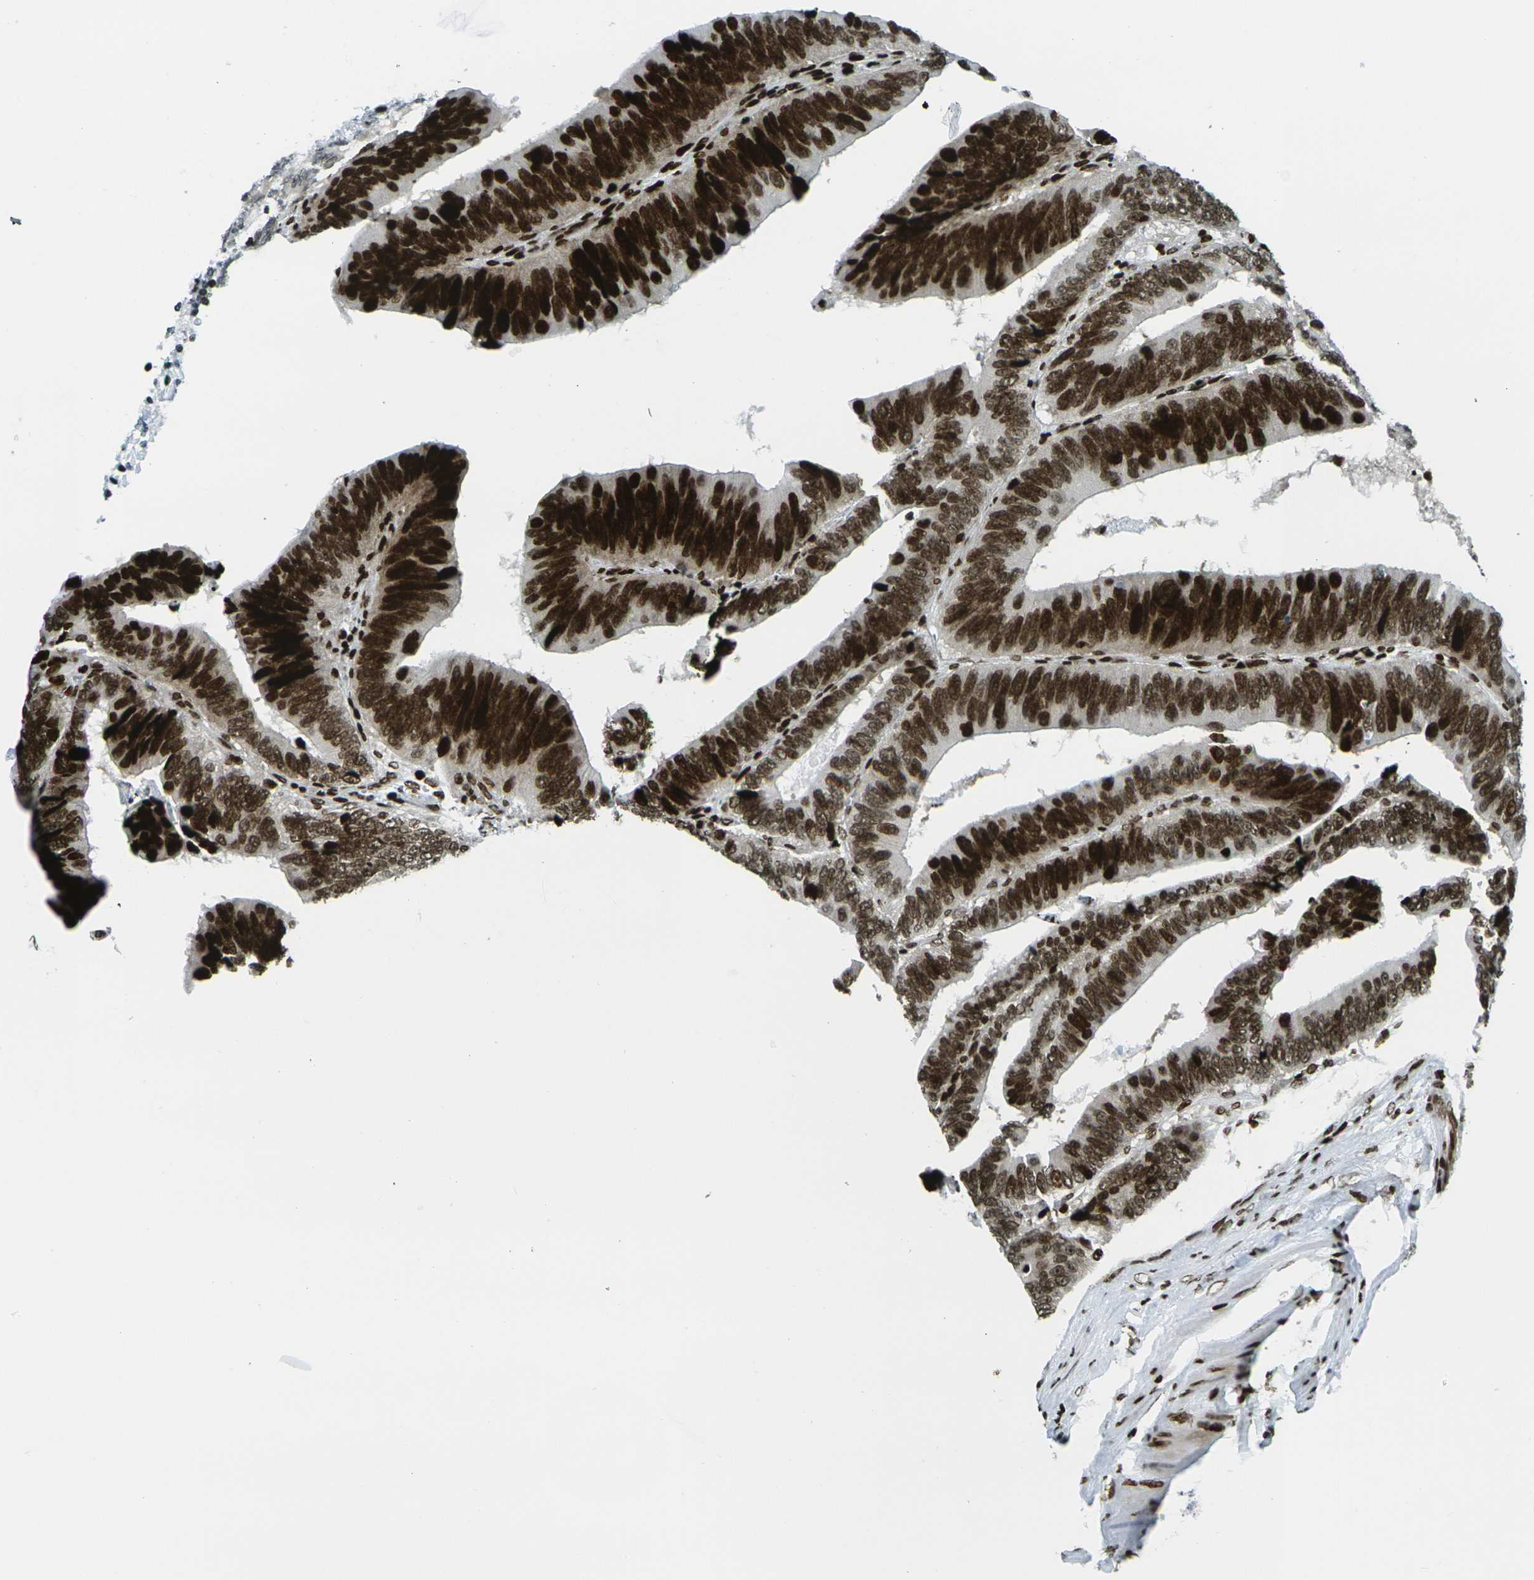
{"staining": {"intensity": "strong", "quantity": ">75%", "location": "nuclear"}, "tissue": "colorectal cancer", "cell_type": "Tumor cells", "image_type": "cancer", "snomed": [{"axis": "morphology", "description": "Adenocarcinoma, NOS"}, {"axis": "topography", "description": "Colon"}], "caption": "Immunohistochemical staining of adenocarcinoma (colorectal) demonstrates high levels of strong nuclear protein expression in about >75% of tumor cells. Using DAB (brown) and hematoxylin (blue) stains, captured at high magnification using brightfield microscopy.", "gene": "H3-3A", "patient": {"sex": "male", "age": 72}}